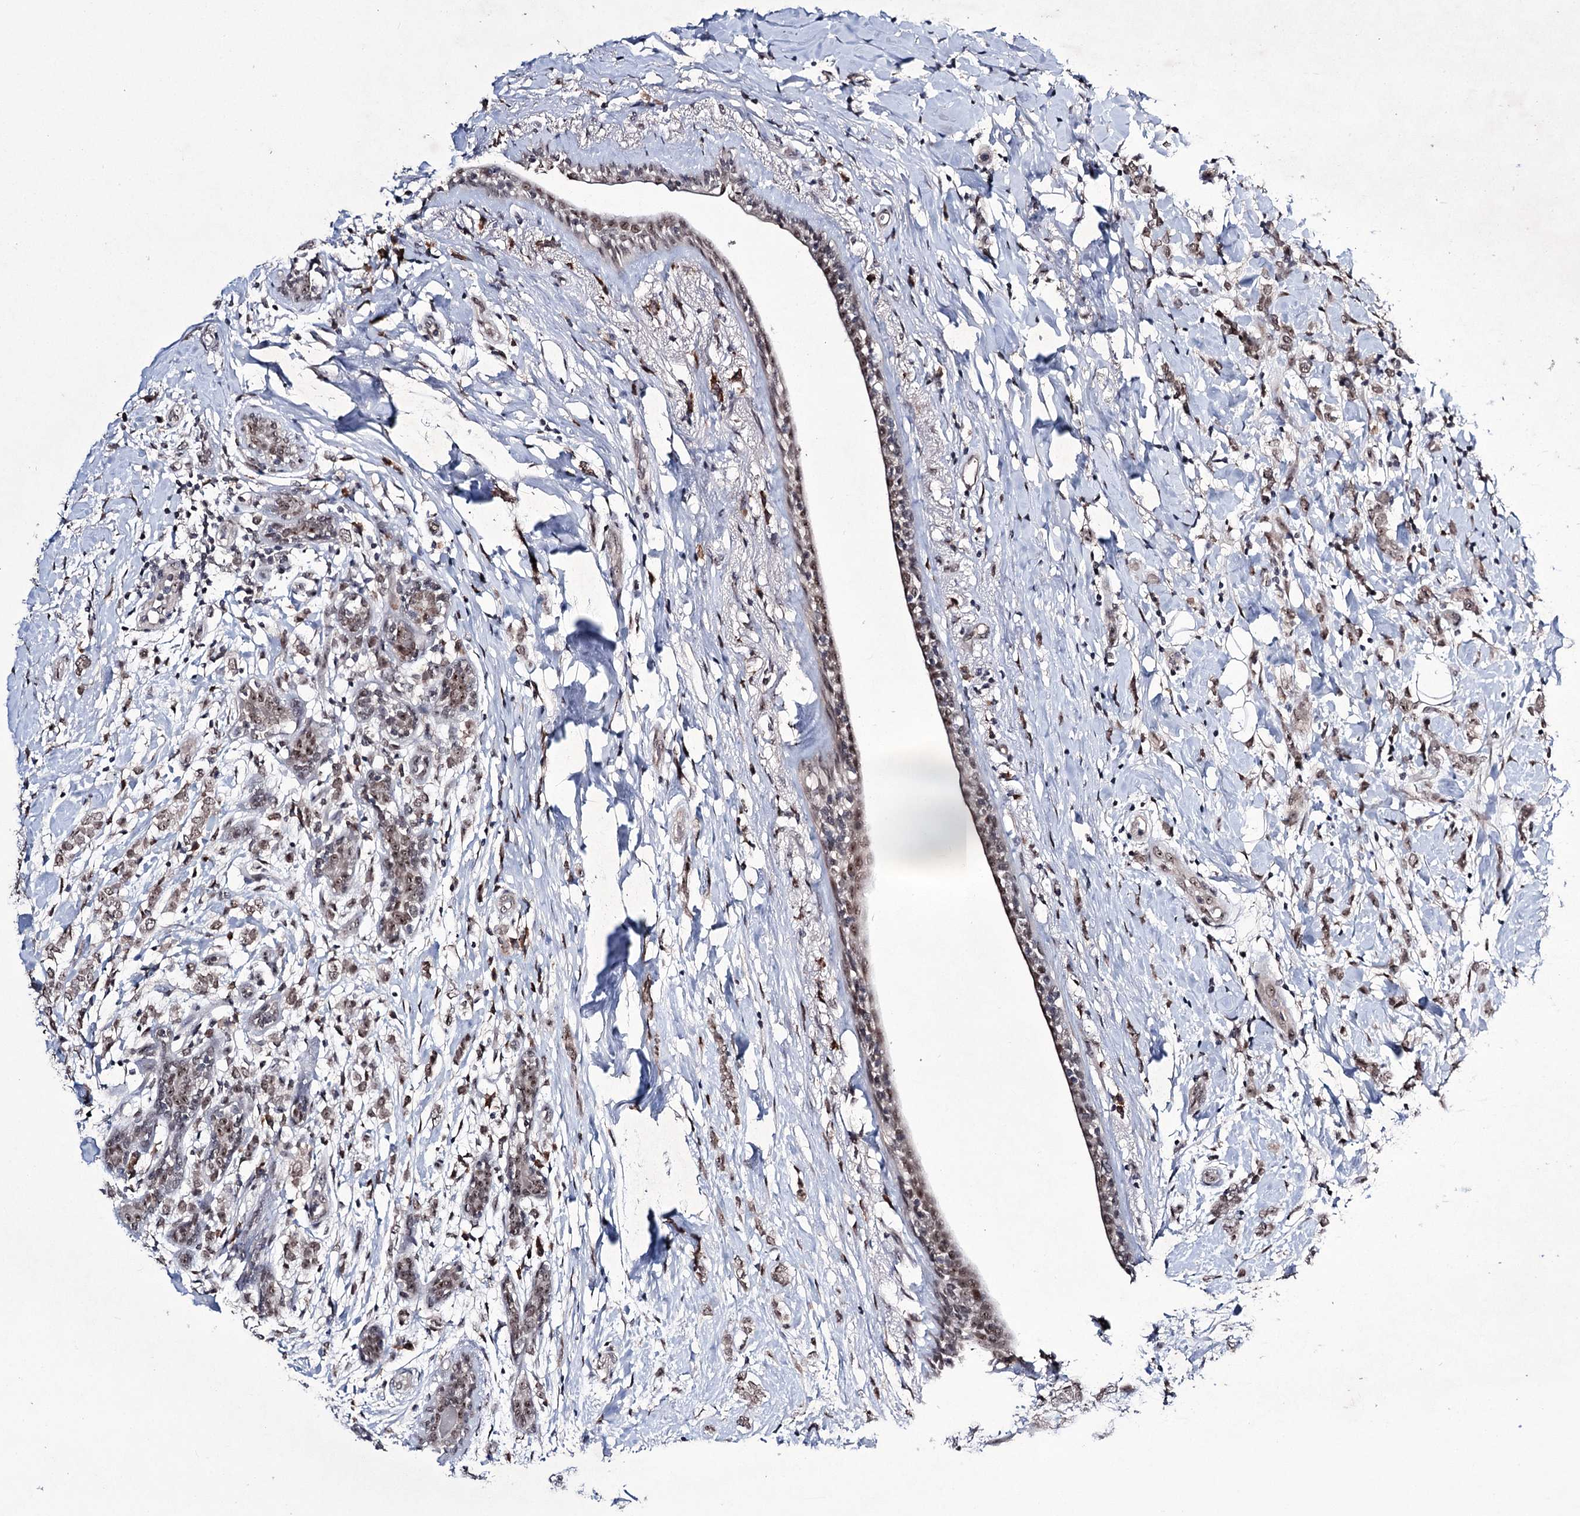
{"staining": {"intensity": "weak", "quantity": ">75%", "location": "nuclear"}, "tissue": "breast cancer", "cell_type": "Tumor cells", "image_type": "cancer", "snomed": [{"axis": "morphology", "description": "Normal tissue, NOS"}, {"axis": "morphology", "description": "Lobular carcinoma"}, {"axis": "topography", "description": "Breast"}], "caption": "Weak nuclear expression is seen in approximately >75% of tumor cells in breast lobular carcinoma. Immunohistochemistry (ihc) stains the protein in brown and the nuclei are stained blue.", "gene": "VGLL4", "patient": {"sex": "female", "age": 47}}